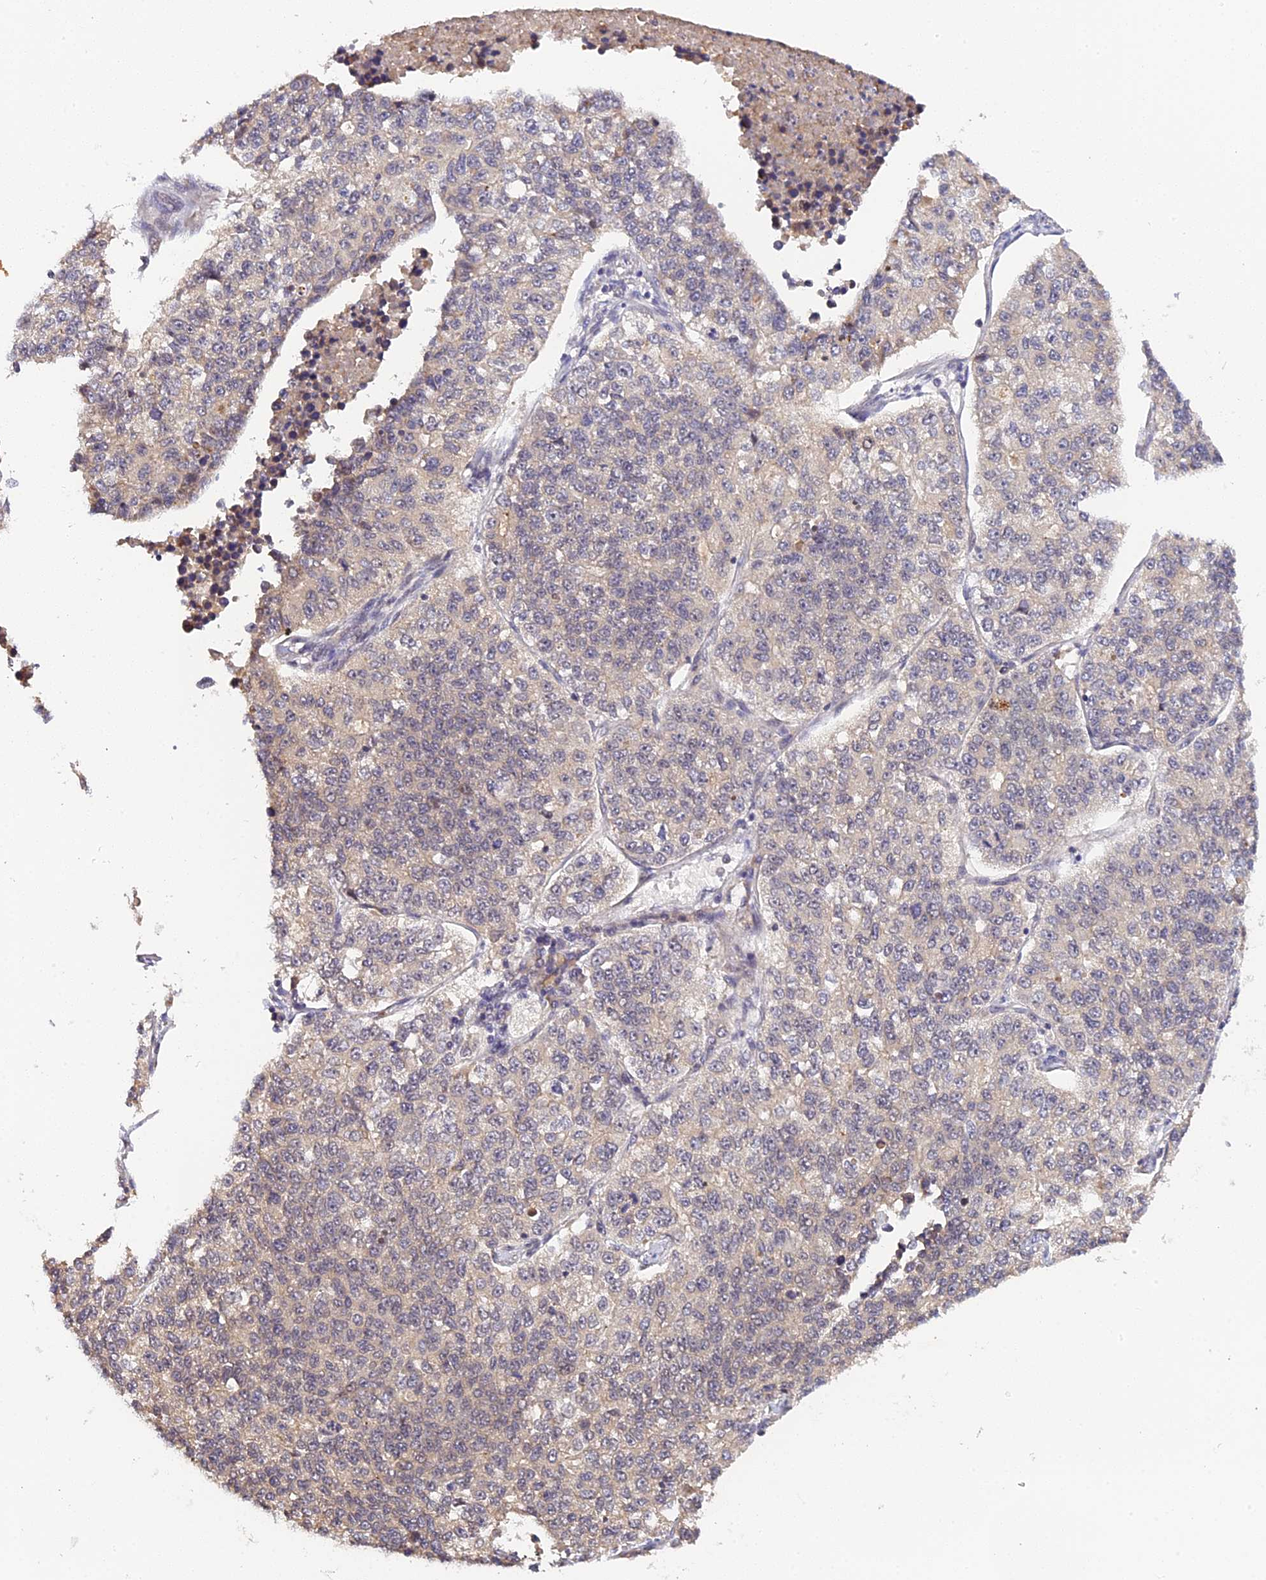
{"staining": {"intensity": "negative", "quantity": "none", "location": "none"}, "tissue": "lung cancer", "cell_type": "Tumor cells", "image_type": "cancer", "snomed": [{"axis": "morphology", "description": "Adenocarcinoma, NOS"}, {"axis": "topography", "description": "Lung"}], "caption": "High power microscopy micrograph of an immunohistochemistry photomicrograph of lung adenocarcinoma, revealing no significant staining in tumor cells.", "gene": "IMPACT", "patient": {"sex": "male", "age": 49}}